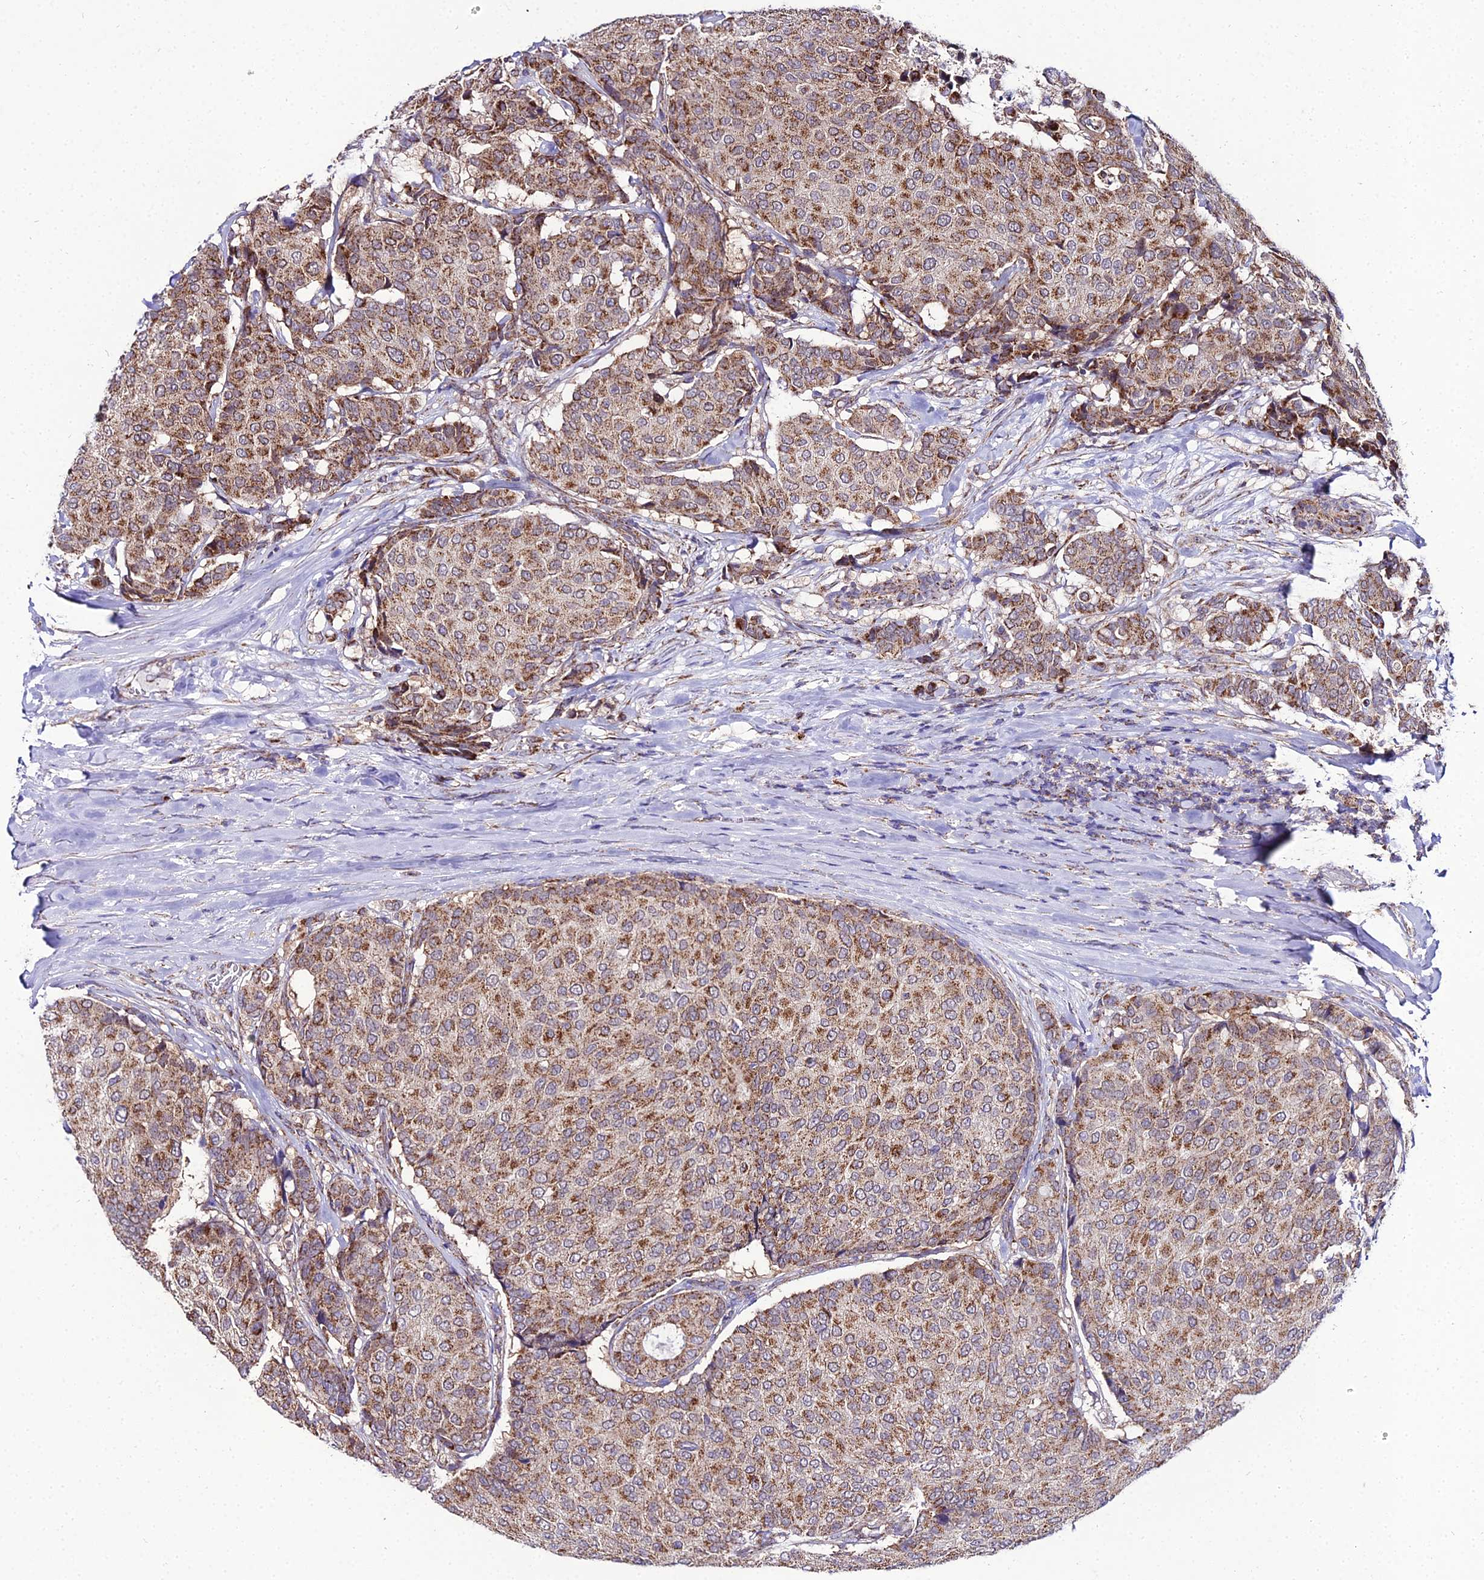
{"staining": {"intensity": "moderate", "quantity": ">75%", "location": "cytoplasmic/membranous"}, "tissue": "breast cancer", "cell_type": "Tumor cells", "image_type": "cancer", "snomed": [{"axis": "morphology", "description": "Duct carcinoma"}, {"axis": "topography", "description": "Breast"}], "caption": "DAB (3,3'-diaminobenzidine) immunohistochemical staining of human breast cancer exhibits moderate cytoplasmic/membranous protein expression in approximately >75% of tumor cells.", "gene": "PSMD2", "patient": {"sex": "female", "age": 75}}